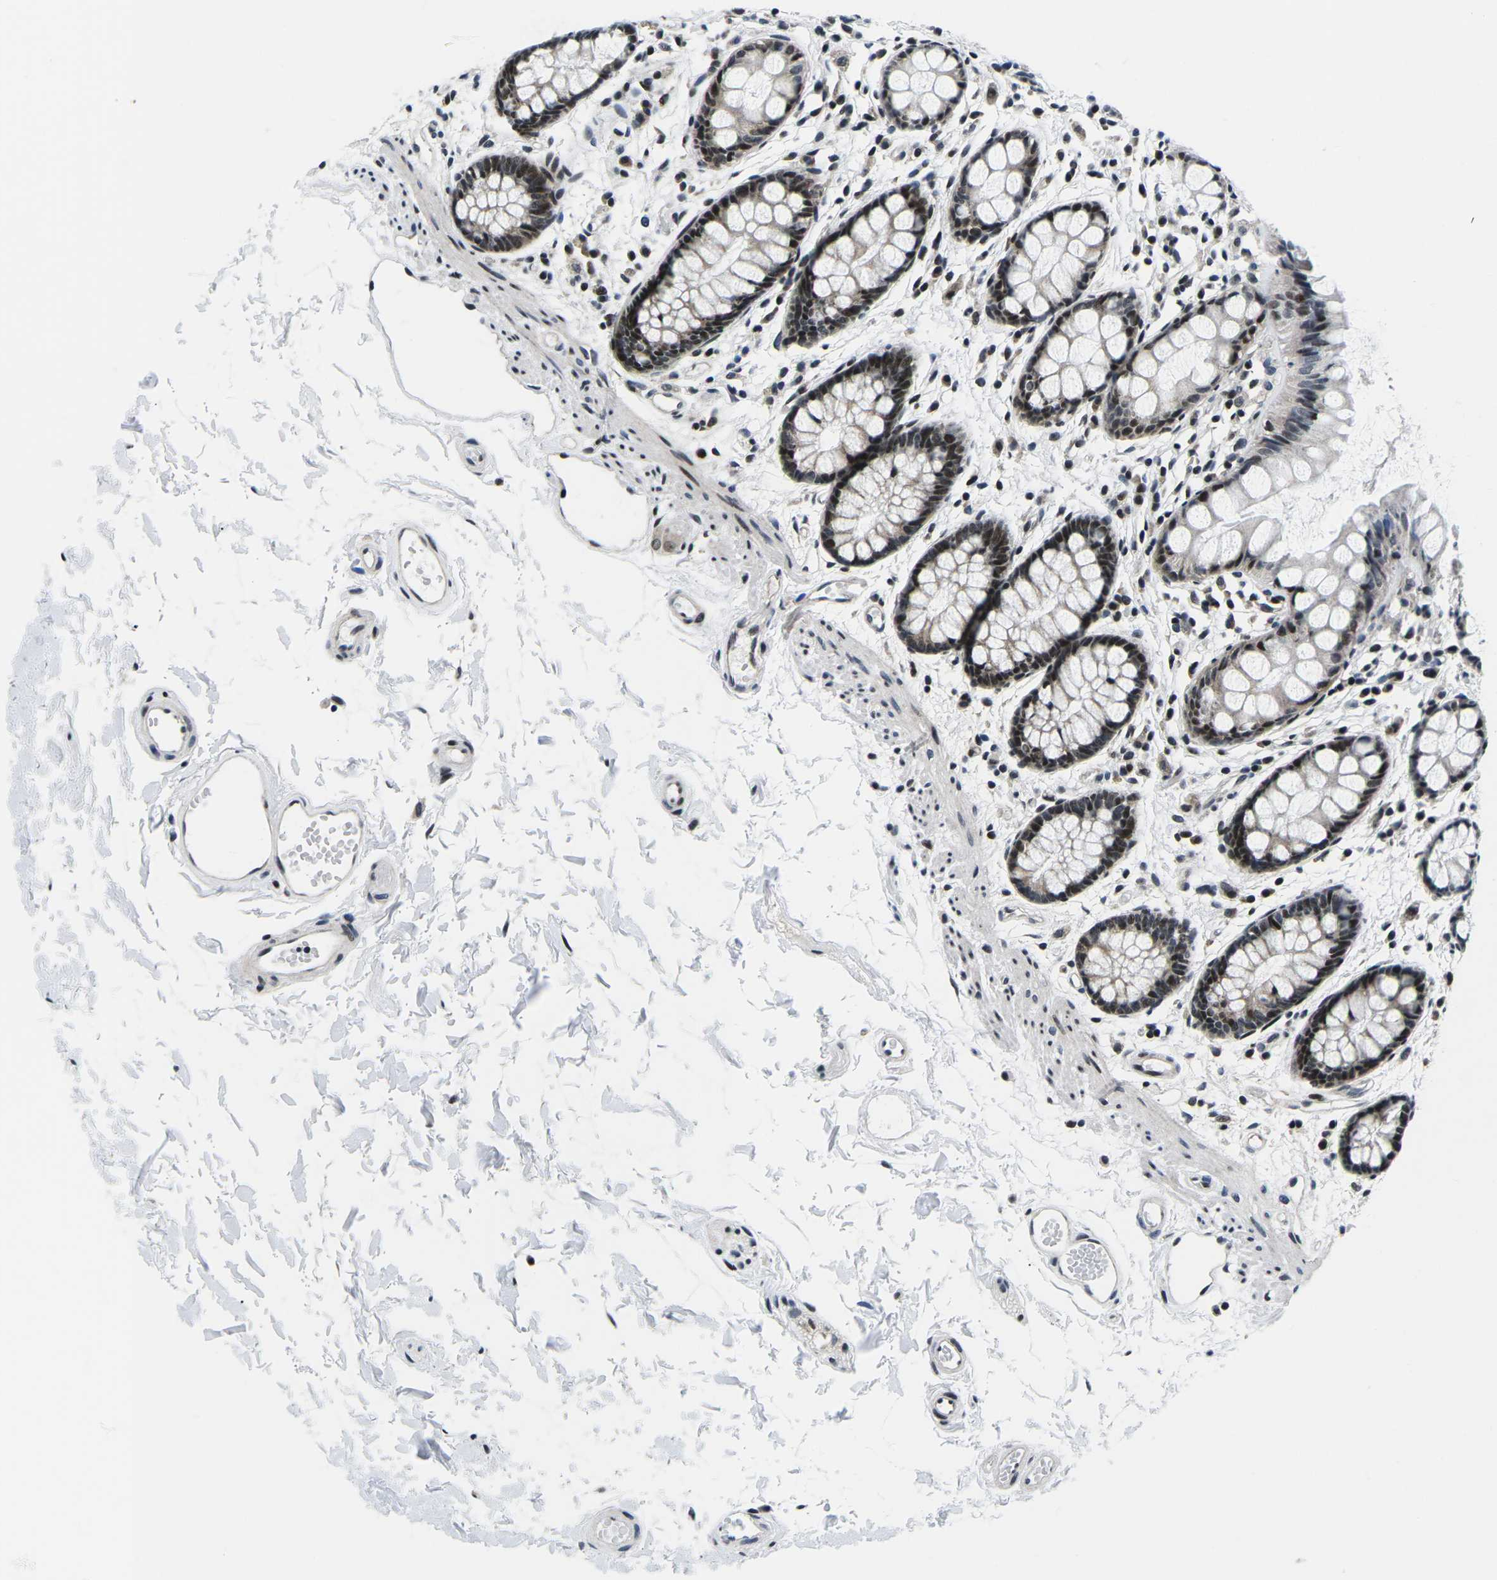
{"staining": {"intensity": "strong", "quantity": ">75%", "location": "nuclear"}, "tissue": "rectum", "cell_type": "Glandular cells", "image_type": "normal", "snomed": [{"axis": "morphology", "description": "Normal tissue, NOS"}, {"axis": "topography", "description": "Rectum"}], "caption": "Immunohistochemical staining of unremarkable human rectum displays high levels of strong nuclear staining in about >75% of glandular cells.", "gene": "CDC73", "patient": {"sex": "female", "age": 66}}